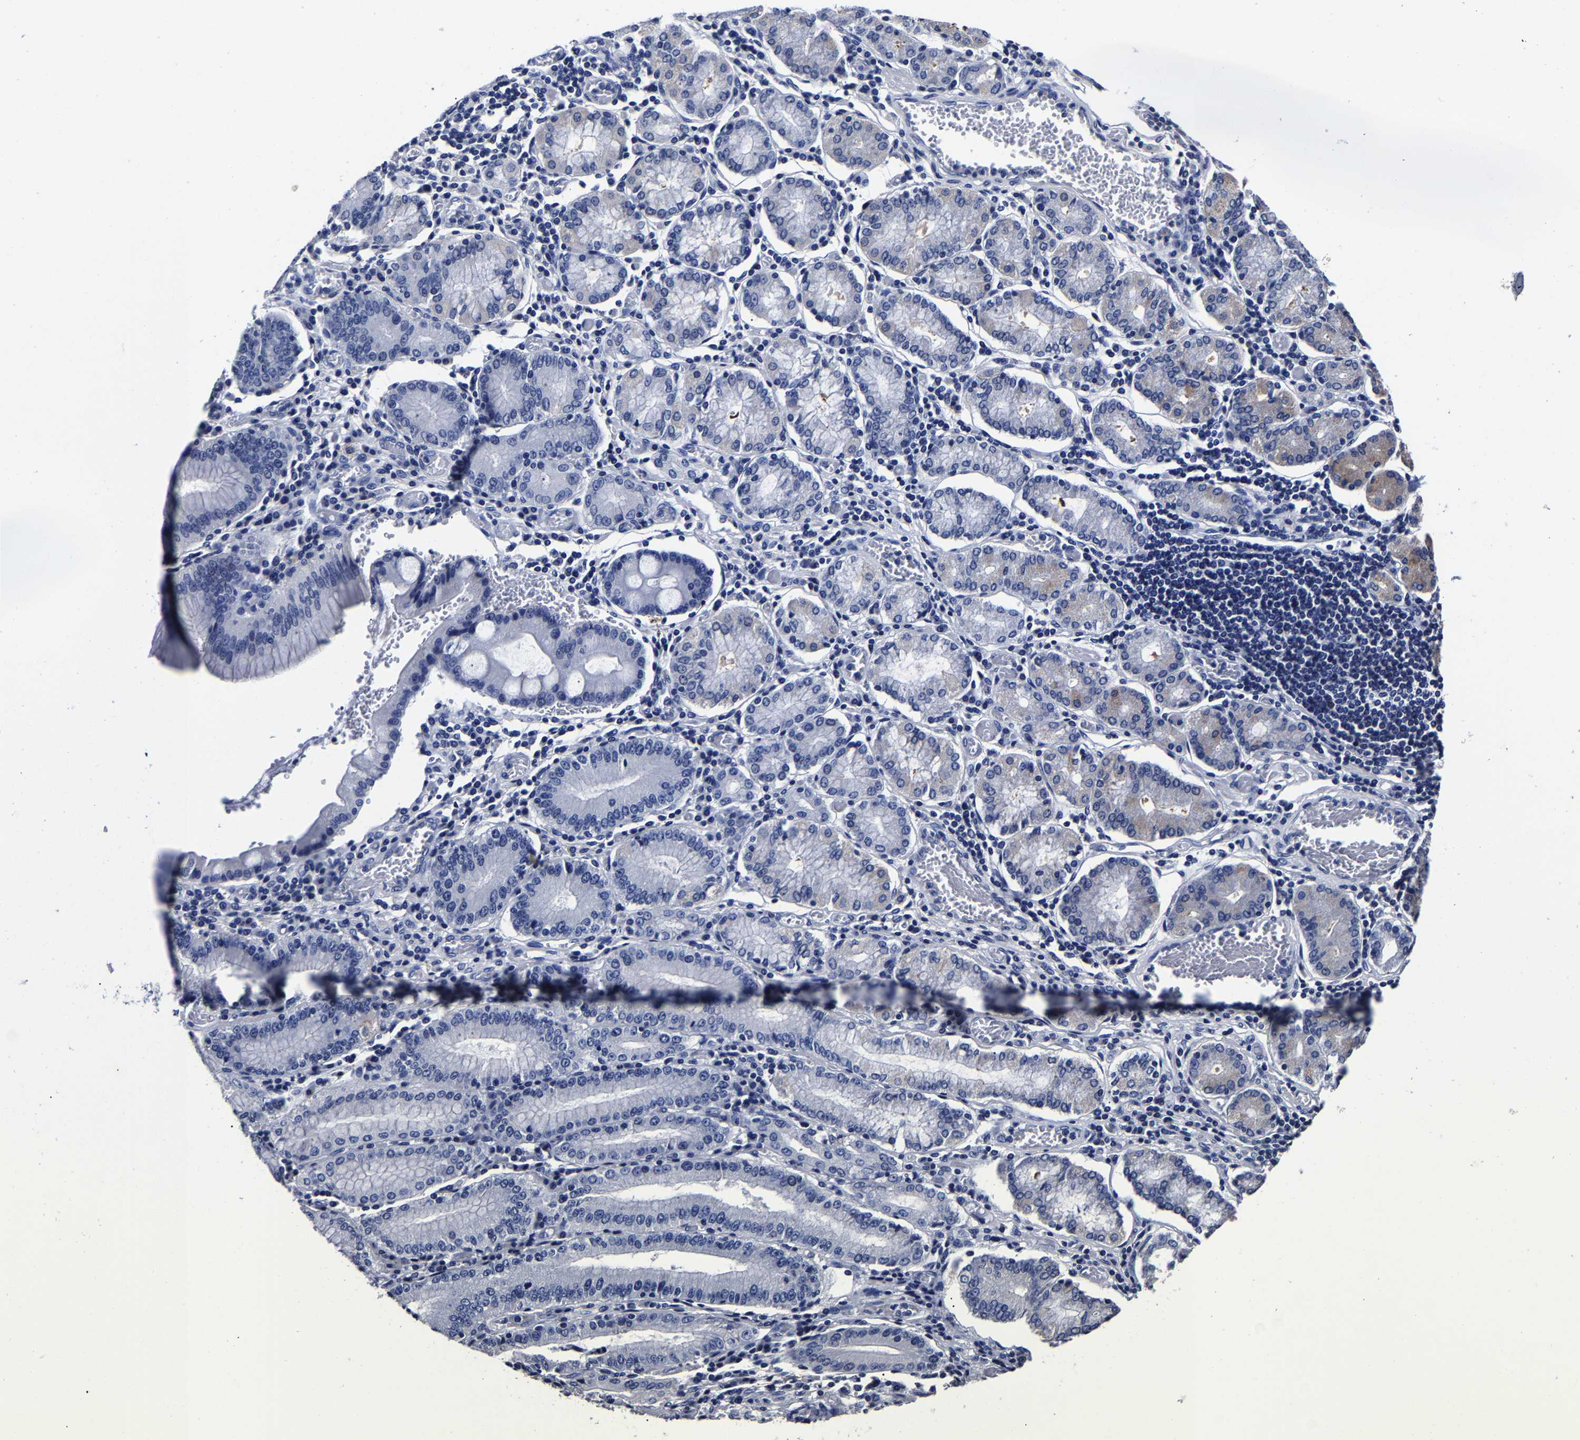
{"staining": {"intensity": "negative", "quantity": "none", "location": "none"}, "tissue": "stomach cancer", "cell_type": "Tumor cells", "image_type": "cancer", "snomed": [{"axis": "morphology", "description": "Adenocarcinoma, NOS"}, {"axis": "topography", "description": "Stomach"}], "caption": "Photomicrograph shows no significant protein expression in tumor cells of stomach cancer (adenocarcinoma).", "gene": "AKAP4", "patient": {"sex": "female", "age": 73}}